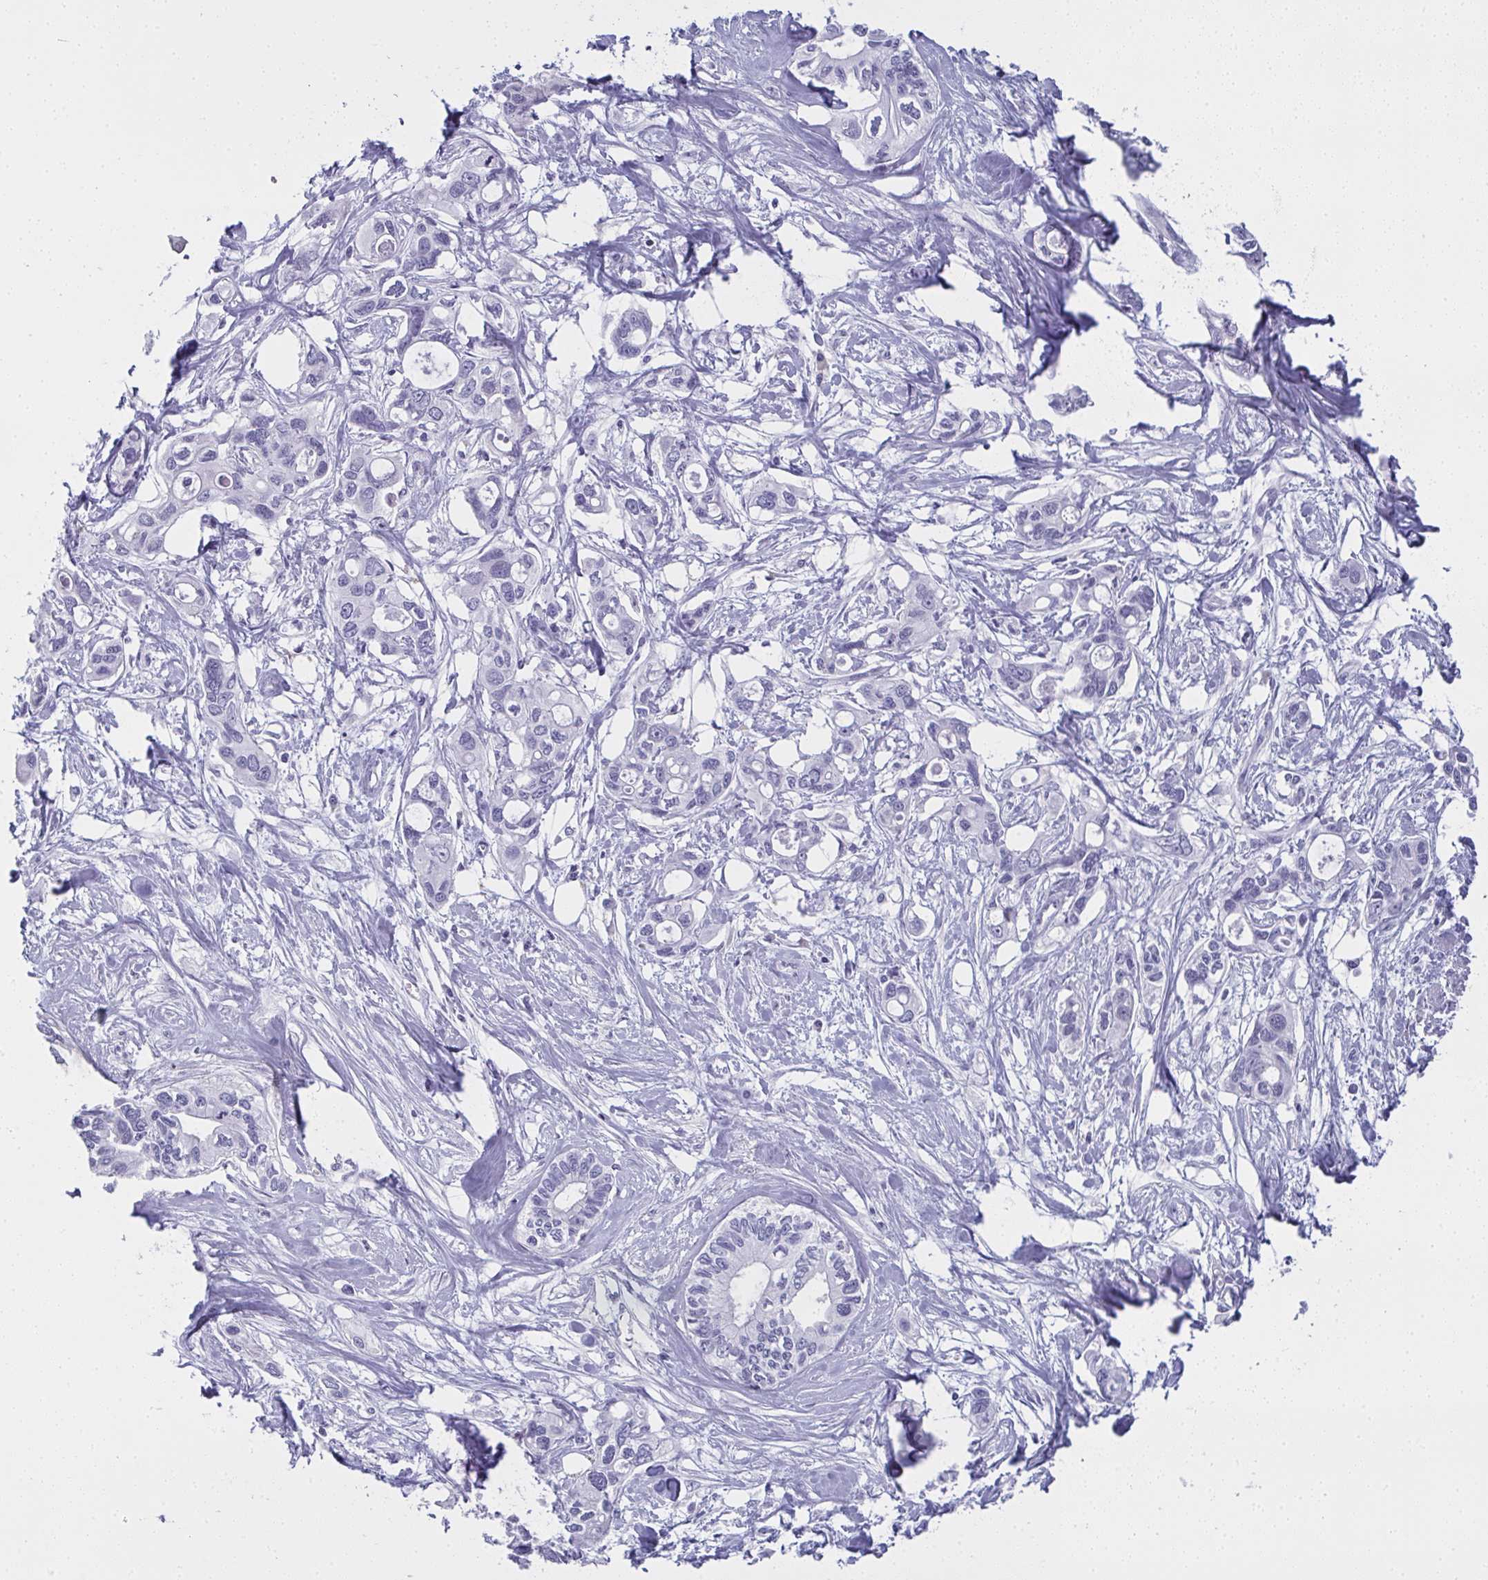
{"staining": {"intensity": "negative", "quantity": "none", "location": "none"}, "tissue": "pancreatic cancer", "cell_type": "Tumor cells", "image_type": "cancer", "snomed": [{"axis": "morphology", "description": "Adenocarcinoma, NOS"}, {"axis": "topography", "description": "Pancreas"}], "caption": "This is a histopathology image of immunohistochemistry (IHC) staining of adenocarcinoma (pancreatic), which shows no positivity in tumor cells.", "gene": "SLC36A2", "patient": {"sex": "male", "age": 60}}